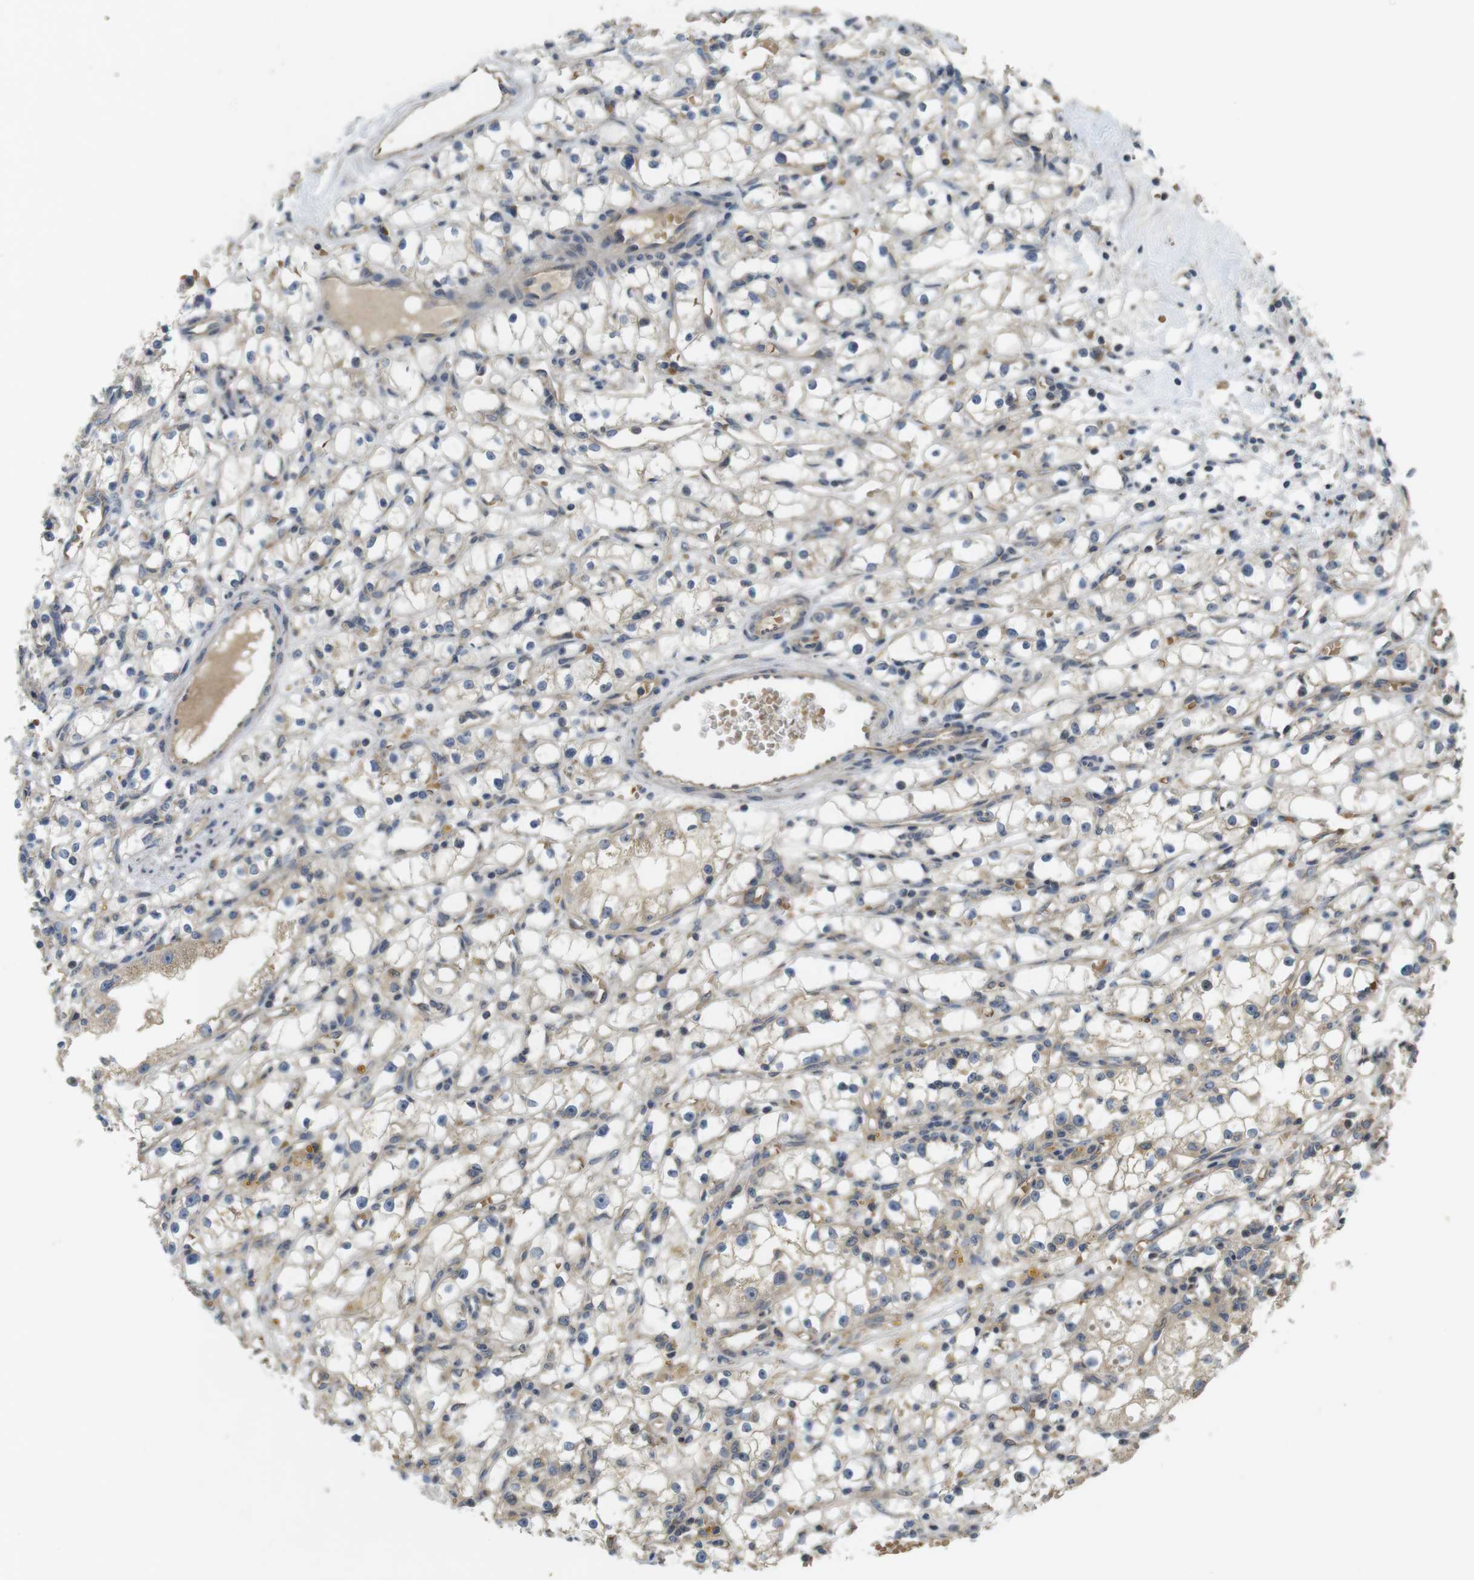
{"staining": {"intensity": "weak", "quantity": "<25%", "location": "cytoplasmic/membranous"}, "tissue": "renal cancer", "cell_type": "Tumor cells", "image_type": "cancer", "snomed": [{"axis": "morphology", "description": "Adenocarcinoma, NOS"}, {"axis": "topography", "description": "Kidney"}], "caption": "Tumor cells are negative for brown protein staining in renal cancer (adenocarcinoma).", "gene": "CLTC", "patient": {"sex": "male", "age": 56}}